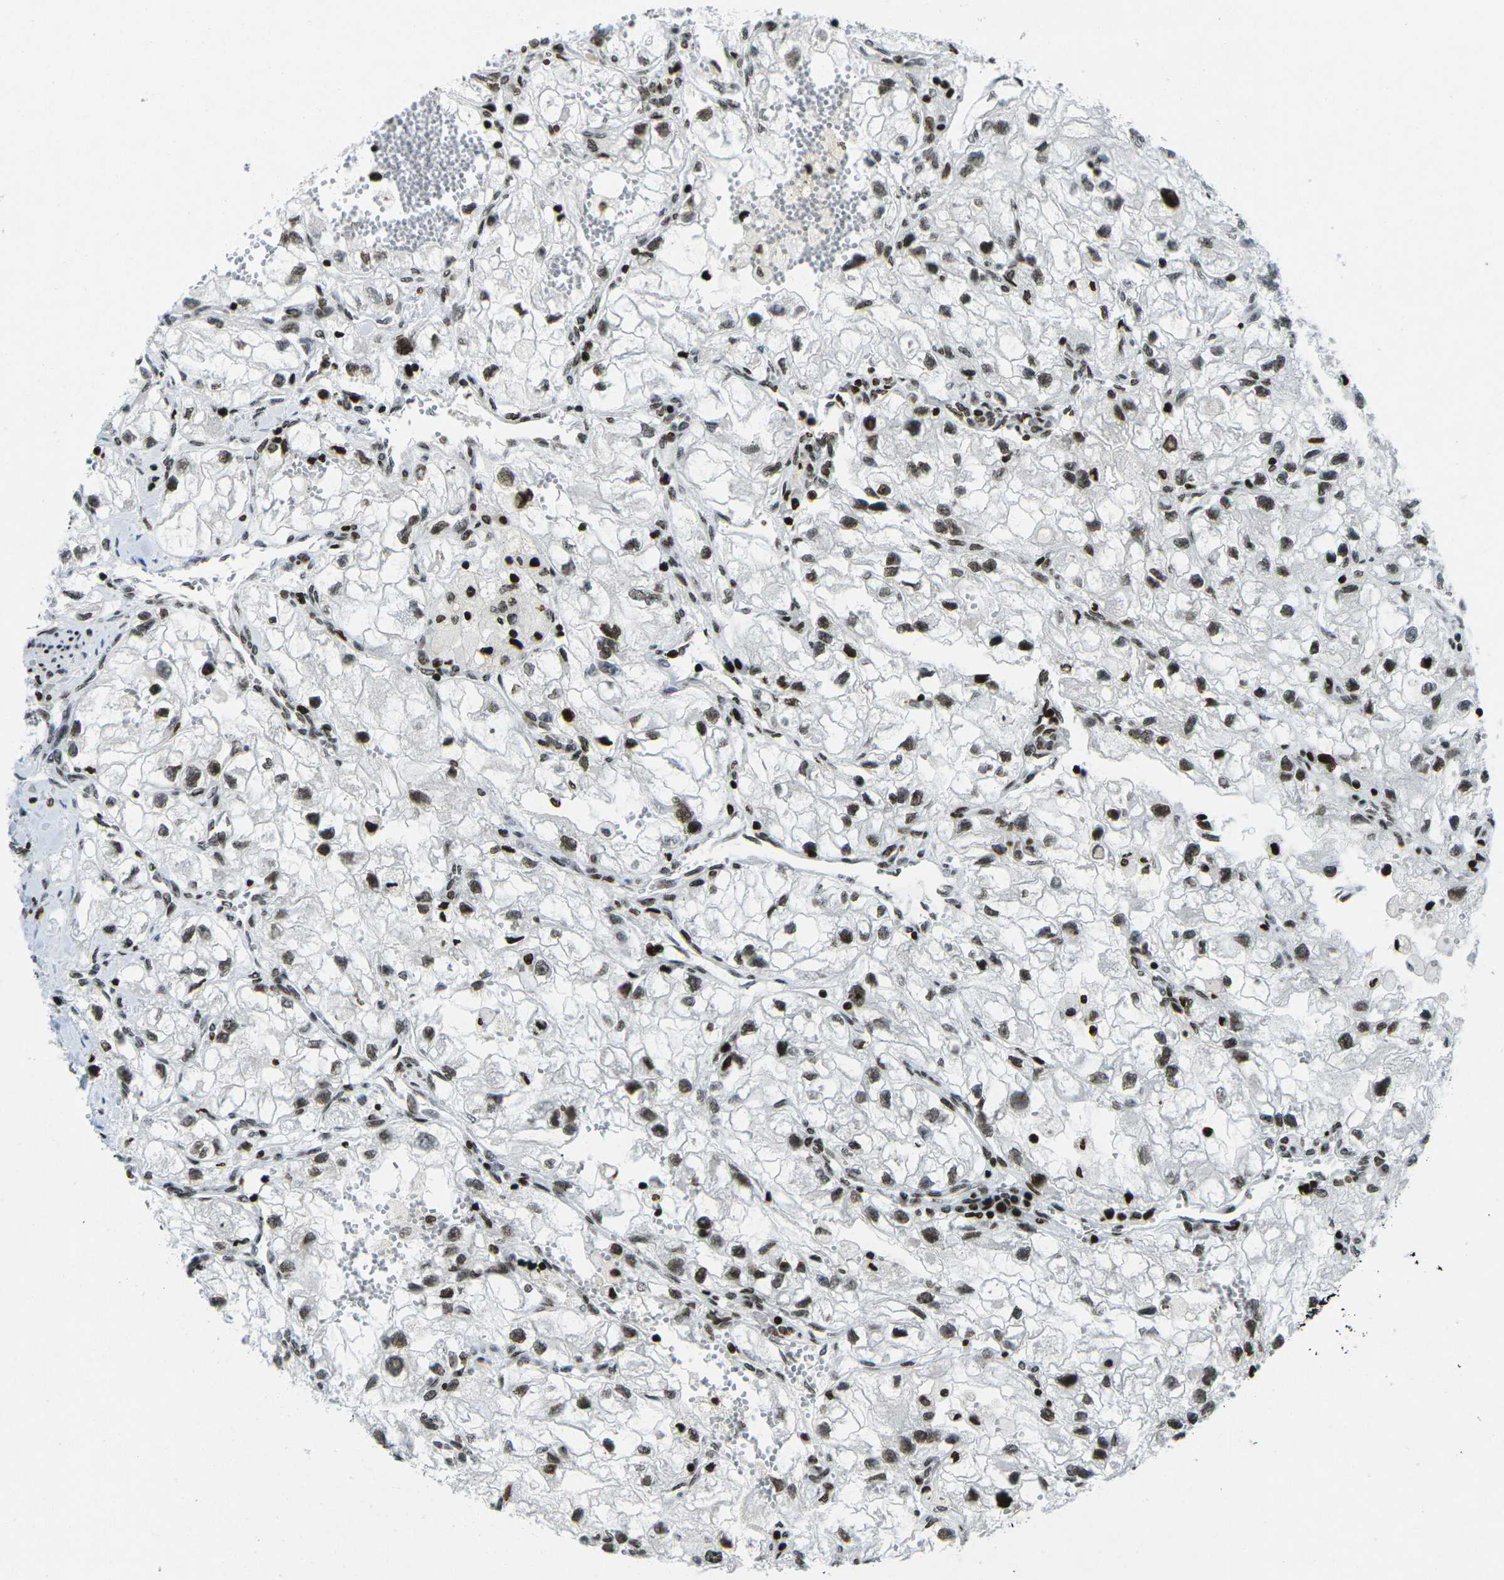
{"staining": {"intensity": "moderate", "quantity": ">75%", "location": "nuclear"}, "tissue": "renal cancer", "cell_type": "Tumor cells", "image_type": "cancer", "snomed": [{"axis": "morphology", "description": "Adenocarcinoma, NOS"}, {"axis": "topography", "description": "Kidney"}], "caption": "Immunohistochemical staining of human renal adenocarcinoma demonstrates medium levels of moderate nuclear staining in approximately >75% of tumor cells.", "gene": "EME1", "patient": {"sex": "female", "age": 70}}